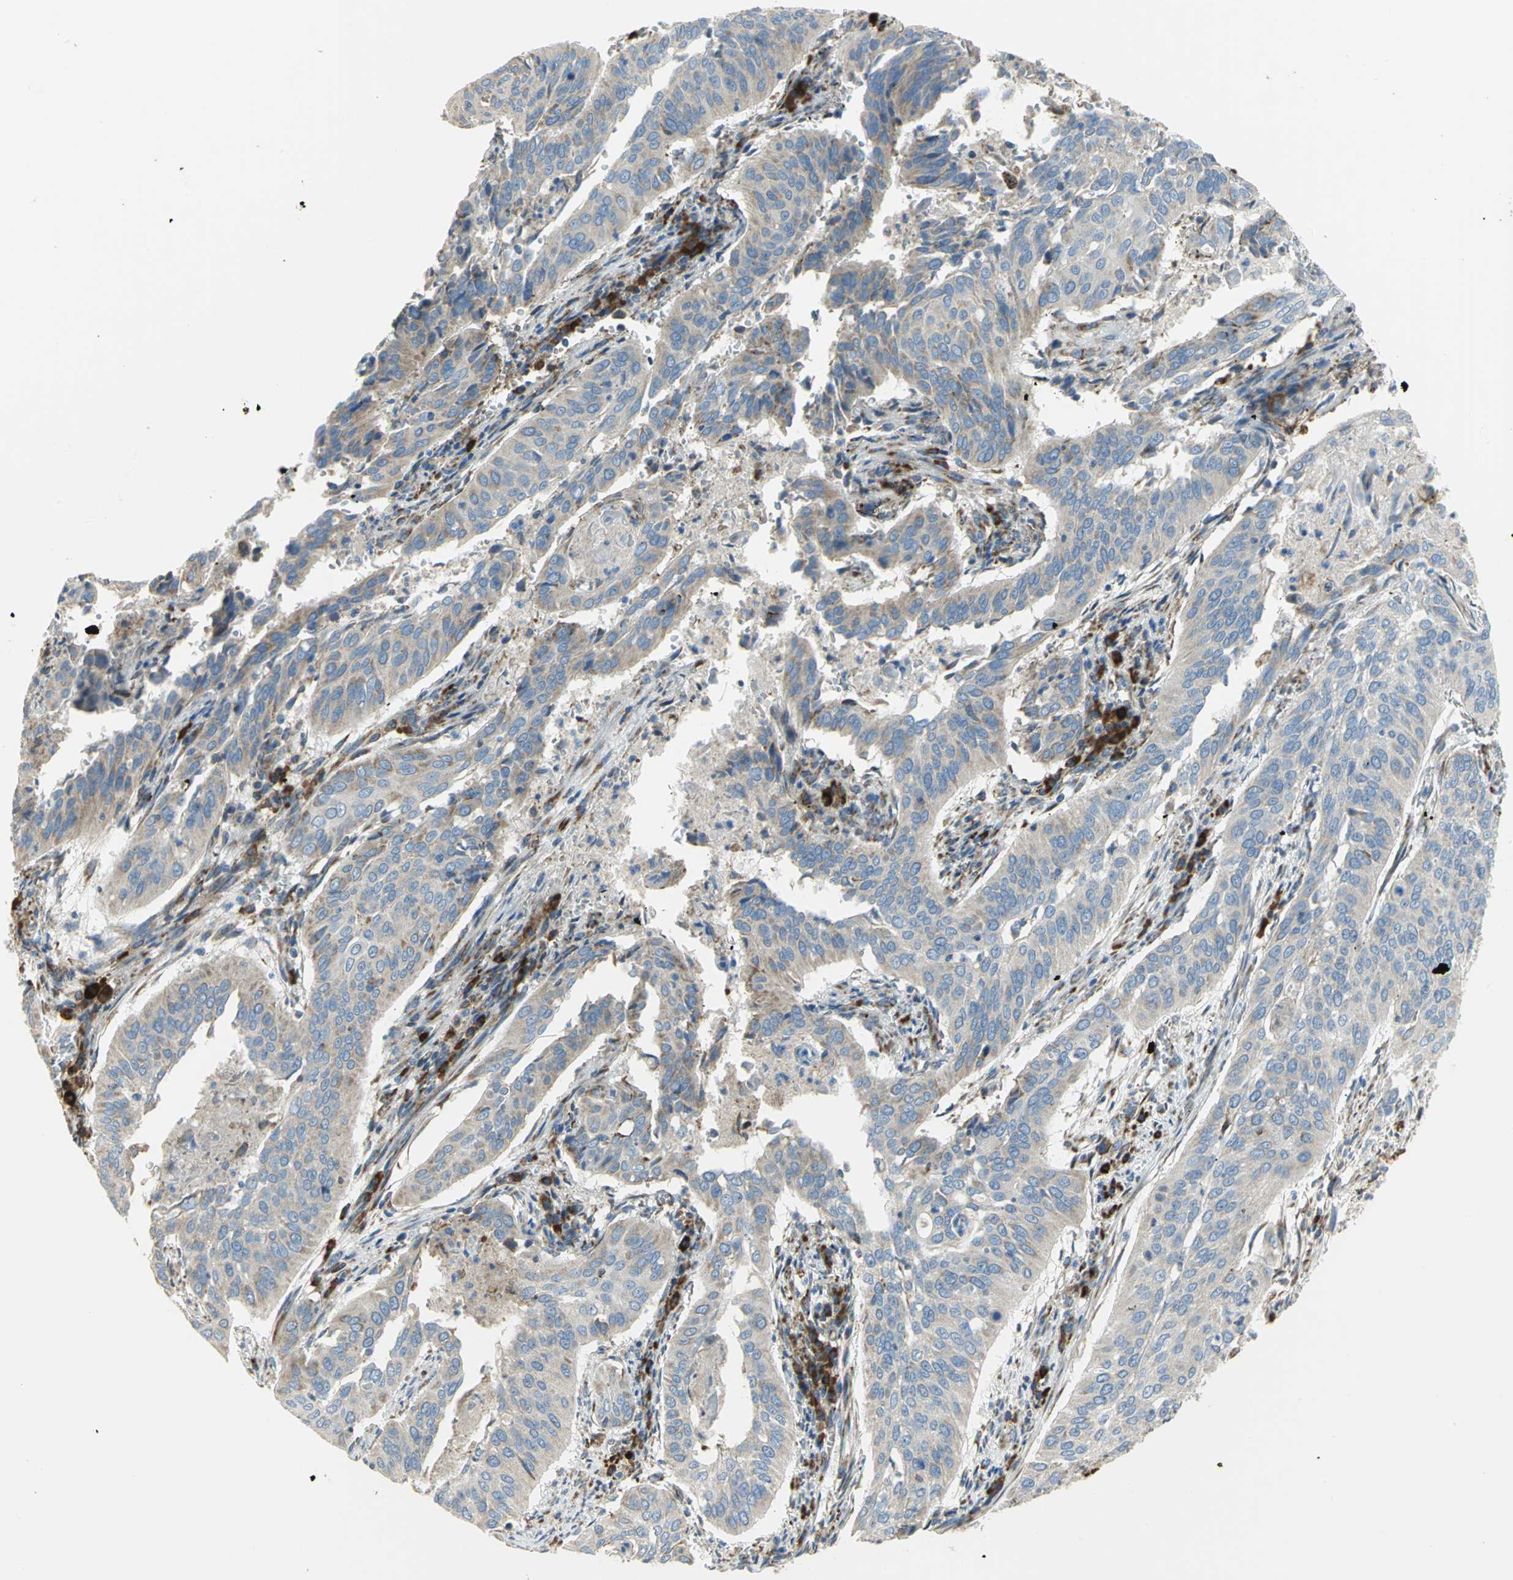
{"staining": {"intensity": "moderate", "quantity": ">75%", "location": "cytoplasmic/membranous"}, "tissue": "cervical cancer", "cell_type": "Tumor cells", "image_type": "cancer", "snomed": [{"axis": "morphology", "description": "Squamous cell carcinoma, NOS"}, {"axis": "topography", "description": "Cervix"}], "caption": "Moderate cytoplasmic/membranous protein staining is seen in about >75% of tumor cells in squamous cell carcinoma (cervical). (brown staining indicates protein expression, while blue staining denotes nuclei).", "gene": "TULP4", "patient": {"sex": "female", "age": 39}}